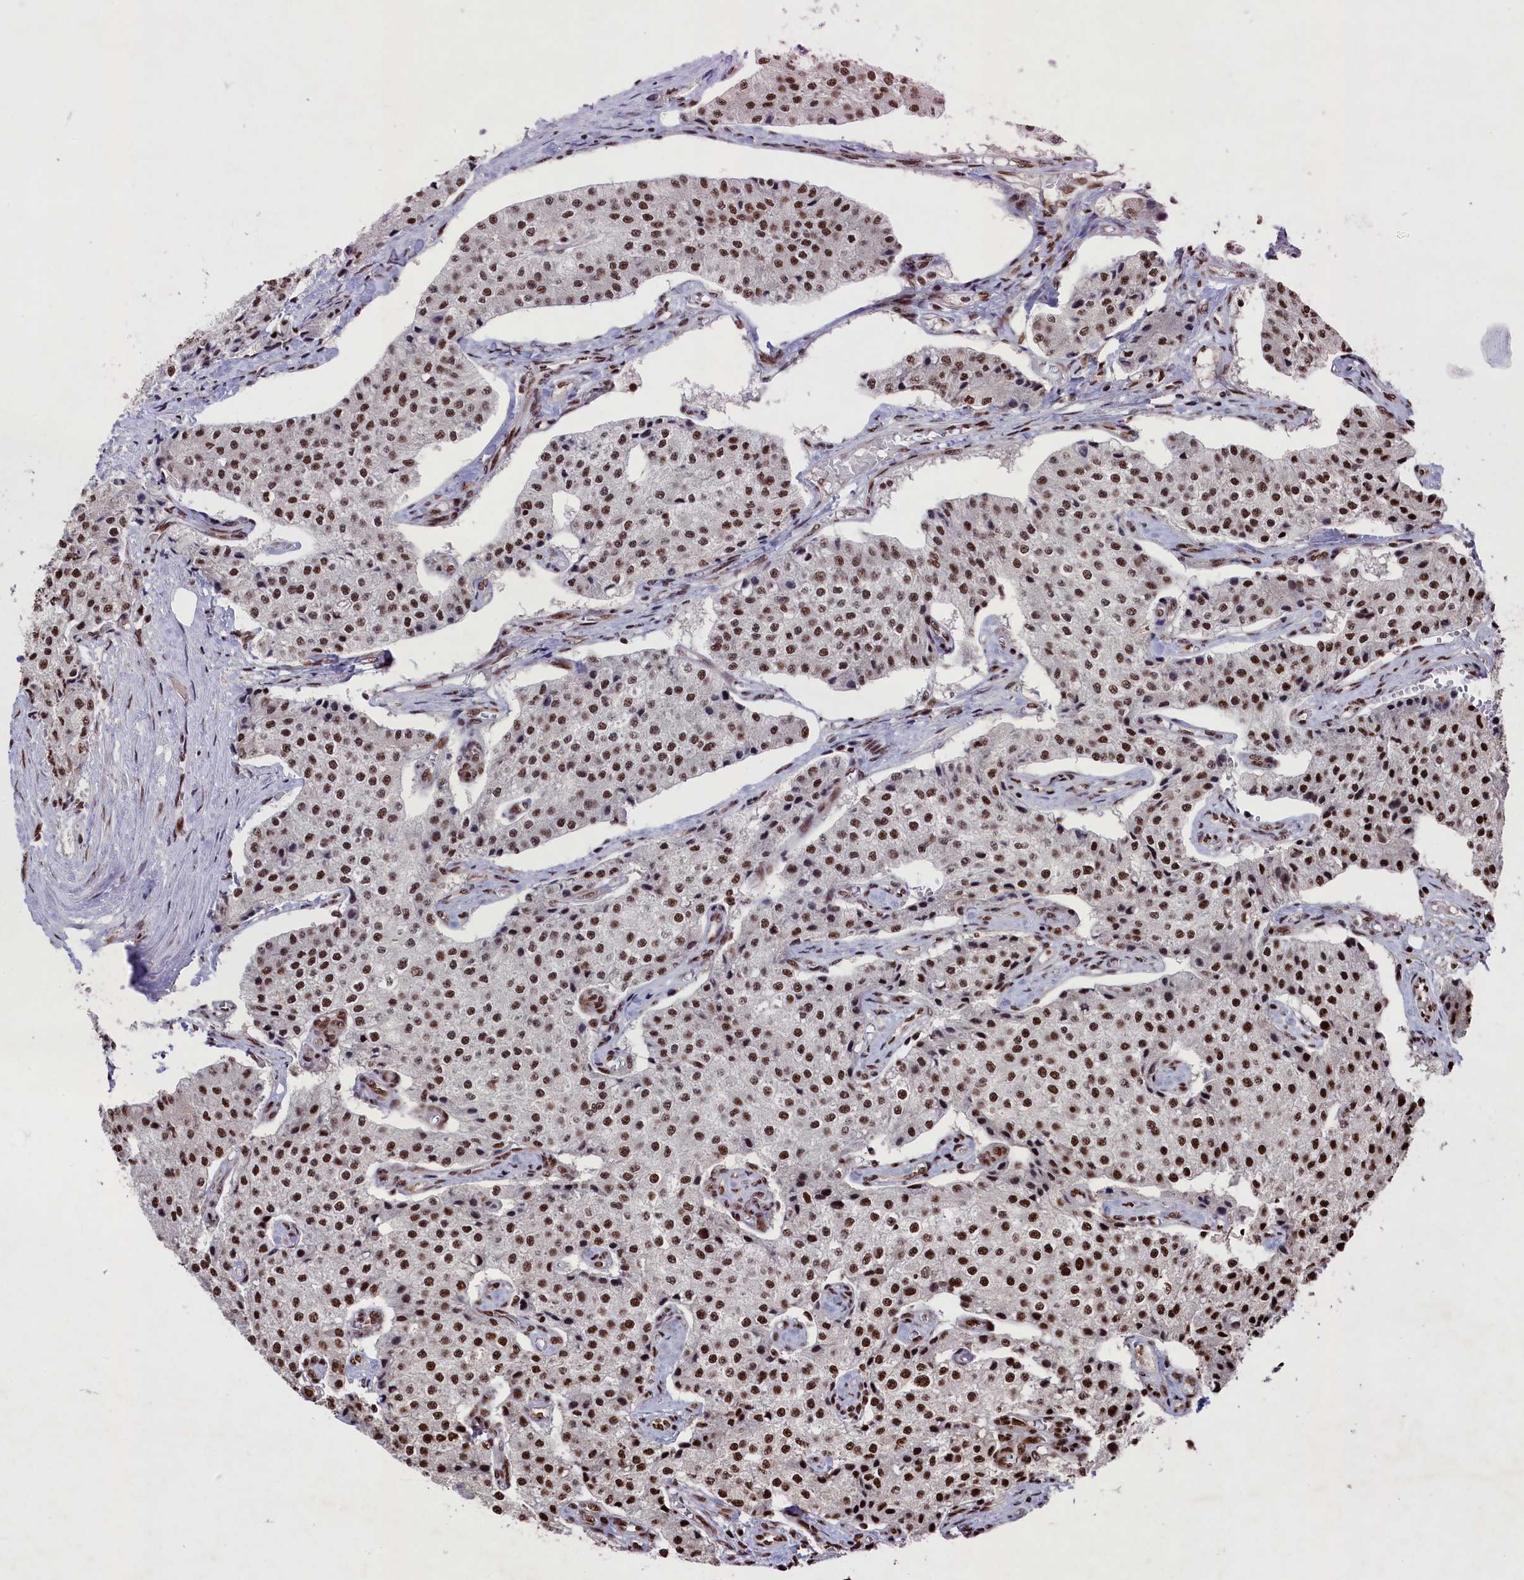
{"staining": {"intensity": "strong", "quantity": ">75%", "location": "nuclear"}, "tissue": "carcinoid", "cell_type": "Tumor cells", "image_type": "cancer", "snomed": [{"axis": "morphology", "description": "Carcinoid, malignant, NOS"}, {"axis": "topography", "description": "Colon"}], "caption": "This is an image of immunohistochemistry staining of carcinoid, which shows strong positivity in the nuclear of tumor cells.", "gene": "PRPF31", "patient": {"sex": "female", "age": 52}}